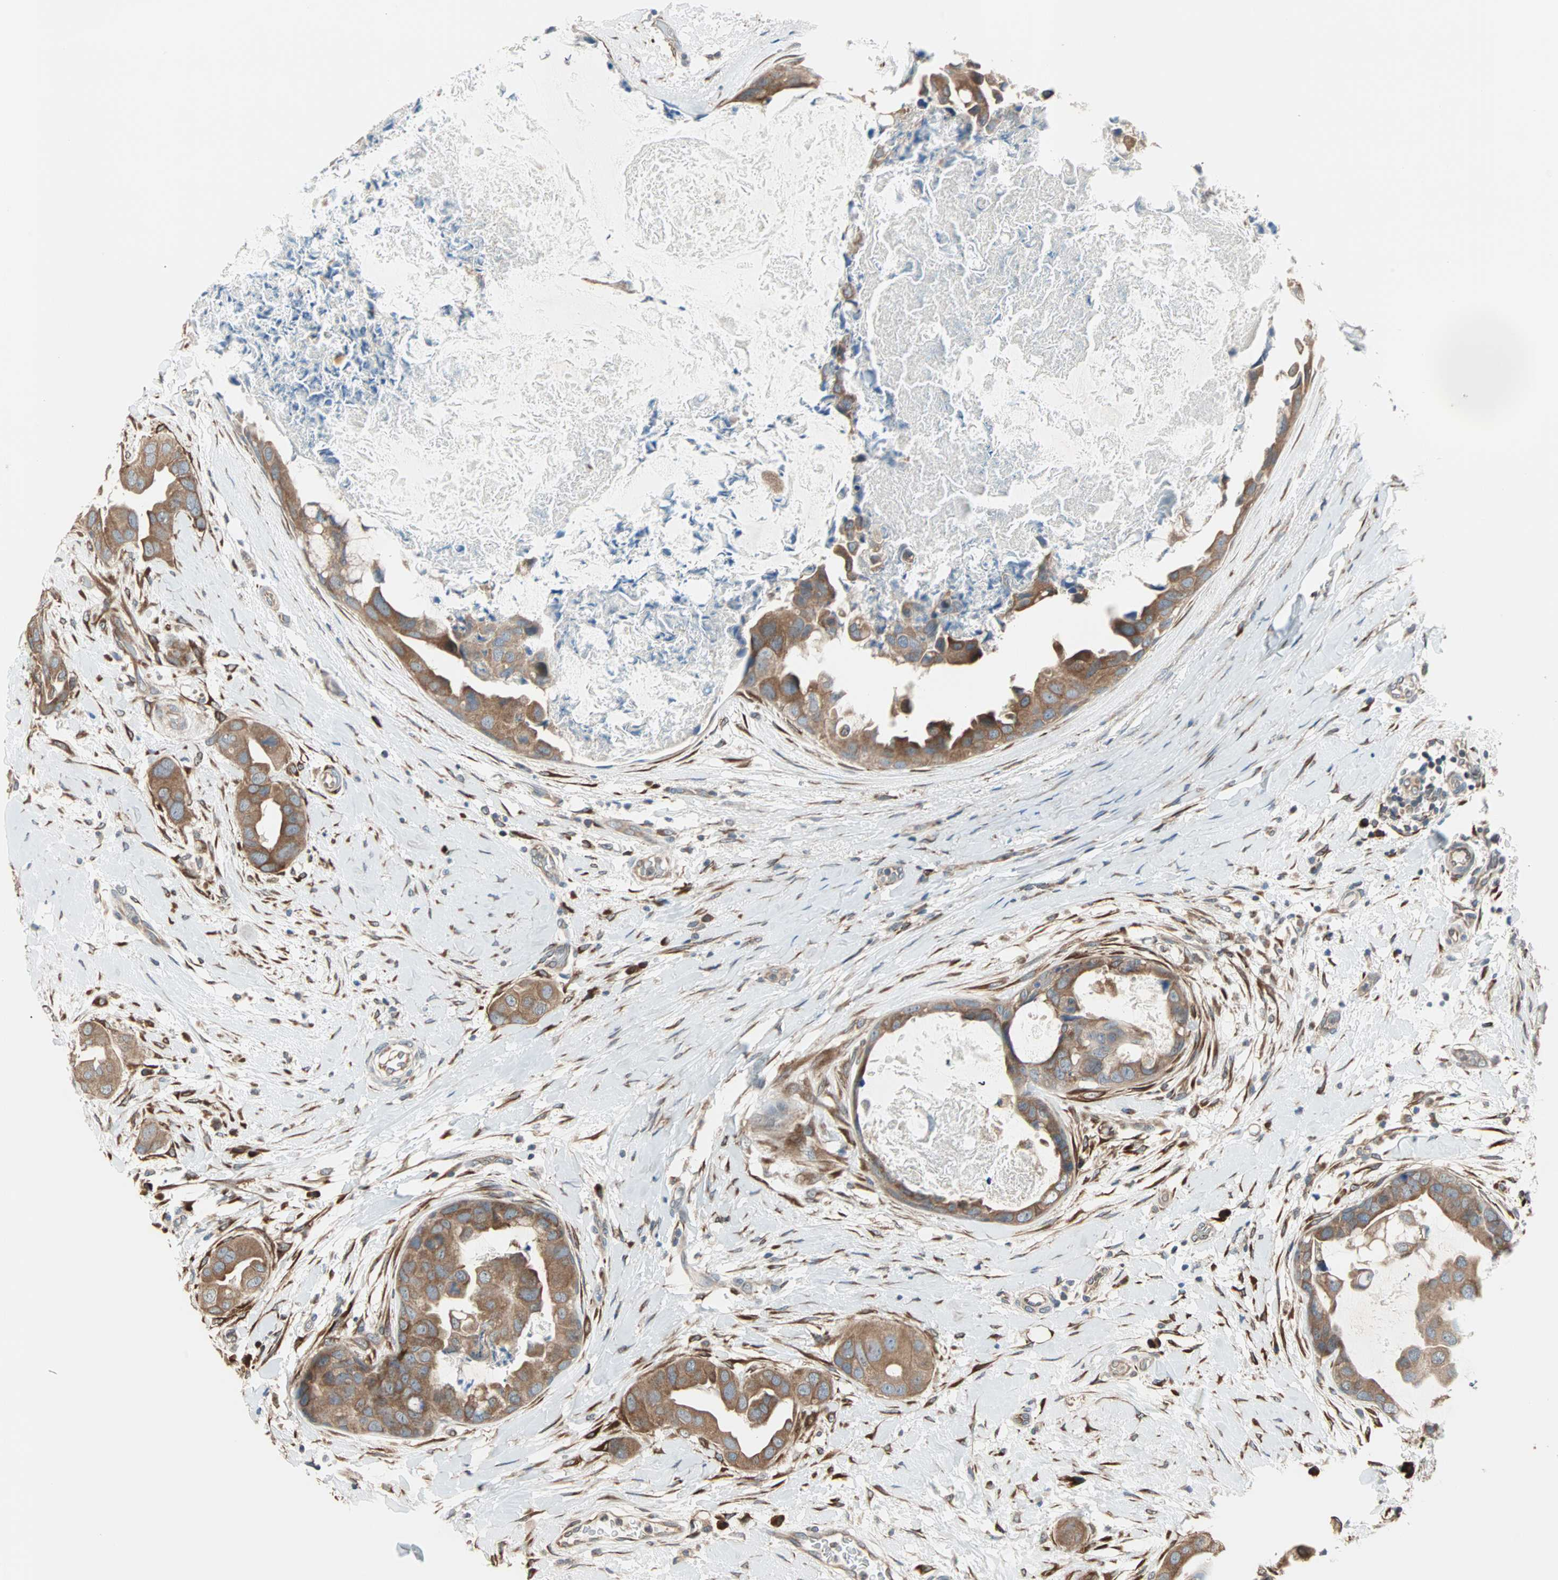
{"staining": {"intensity": "moderate", "quantity": ">75%", "location": "cytoplasmic/membranous"}, "tissue": "breast cancer", "cell_type": "Tumor cells", "image_type": "cancer", "snomed": [{"axis": "morphology", "description": "Duct carcinoma"}, {"axis": "topography", "description": "Breast"}], "caption": "Tumor cells exhibit medium levels of moderate cytoplasmic/membranous expression in about >75% of cells in human breast cancer.", "gene": "SAR1A", "patient": {"sex": "female", "age": 40}}